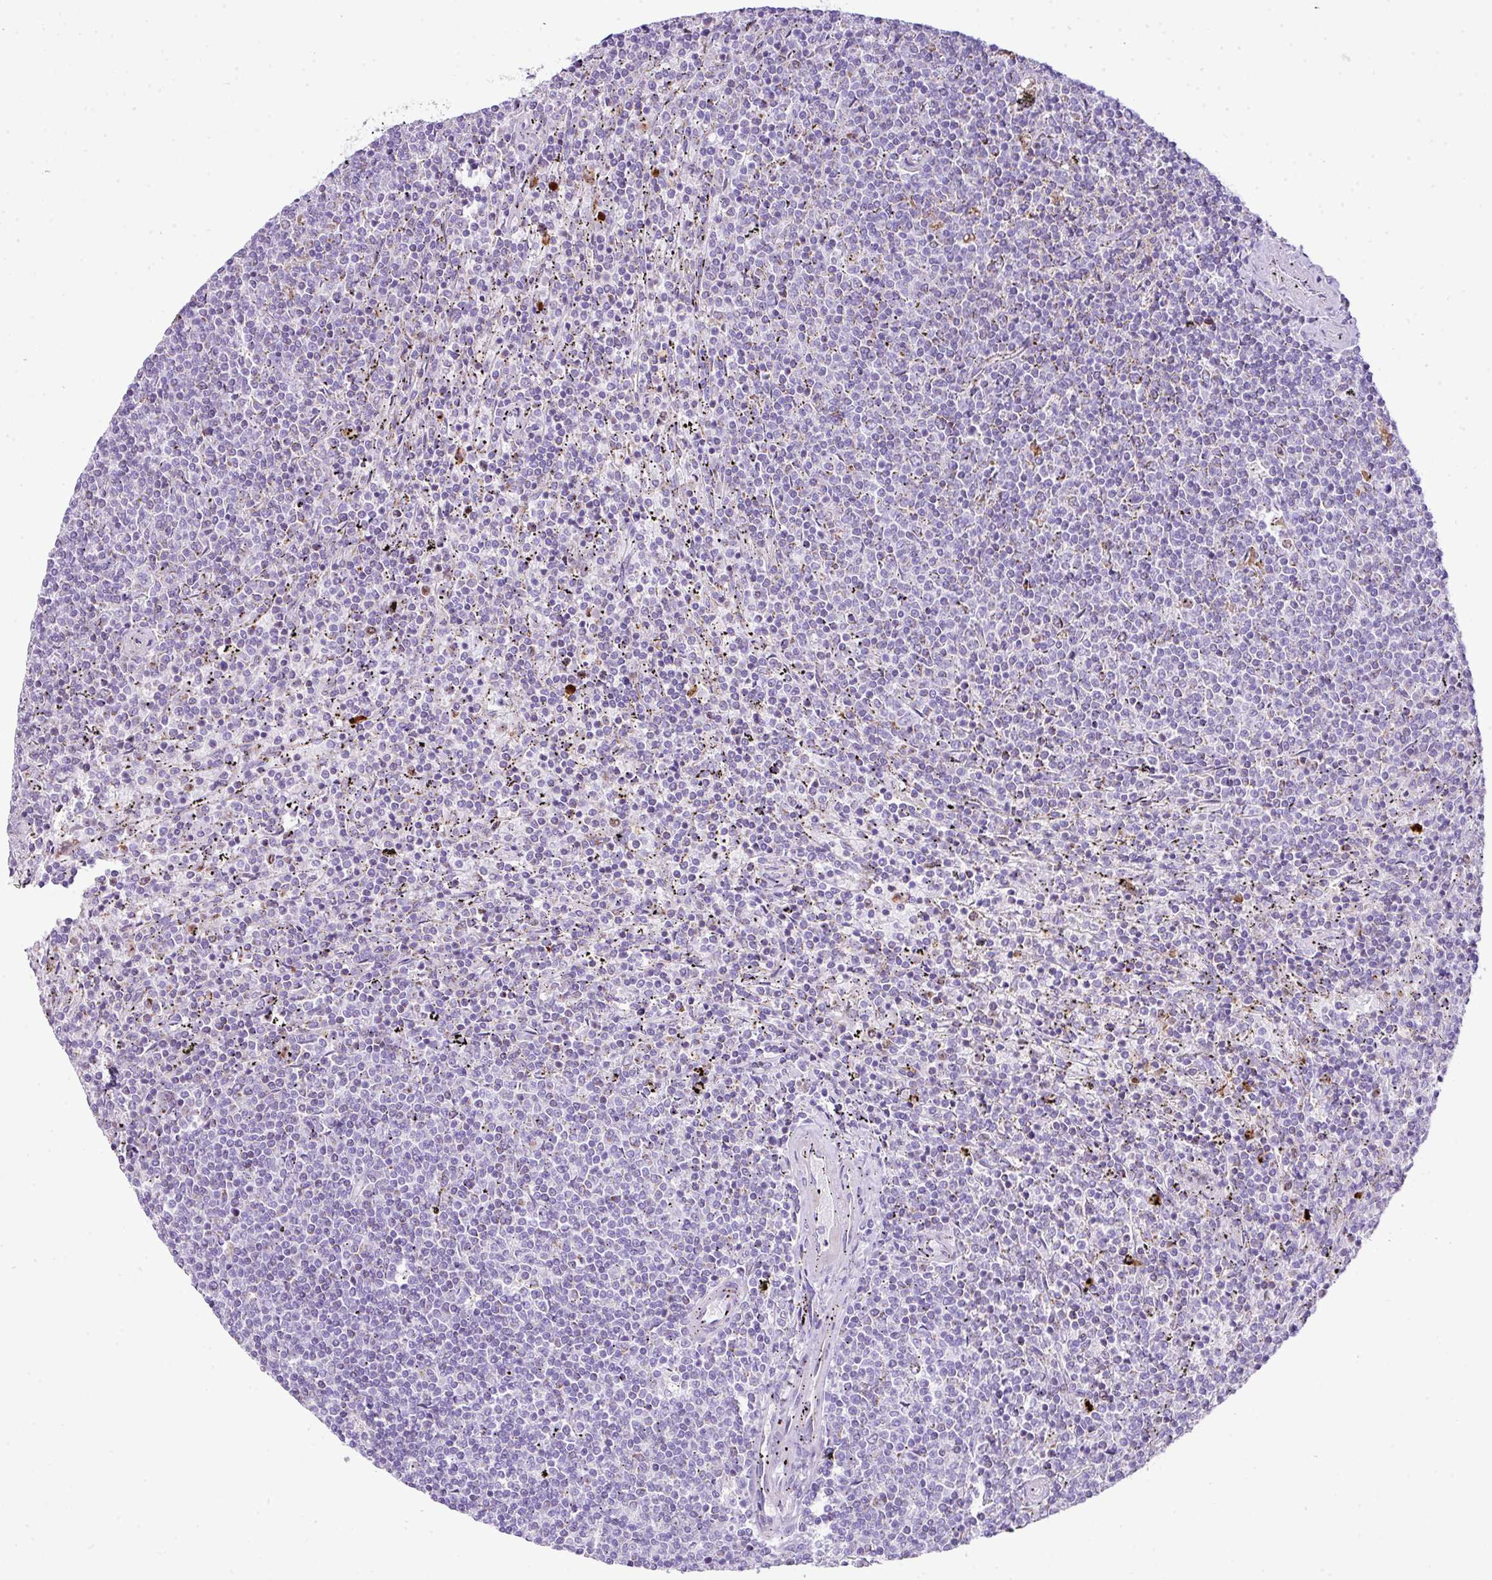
{"staining": {"intensity": "negative", "quantity": "none", "location": "none"}, "tissue": "lymphoma", "cell_type": "Tumor cells", "image_type": "cancer", "snomed": [{"axis": "morphology", "description": "Malignant lymphoma, non-Hodgkin's type, Low grade"}, {"axis": "topography", "description": "Spleen"}], "caption": "IHC of low-grade malignant lymphoma, non-Hodgkin's type reveals no staining in tumor cells.", "gene": "RCAN2", "patient": {"sex": "female", "age": 50}}